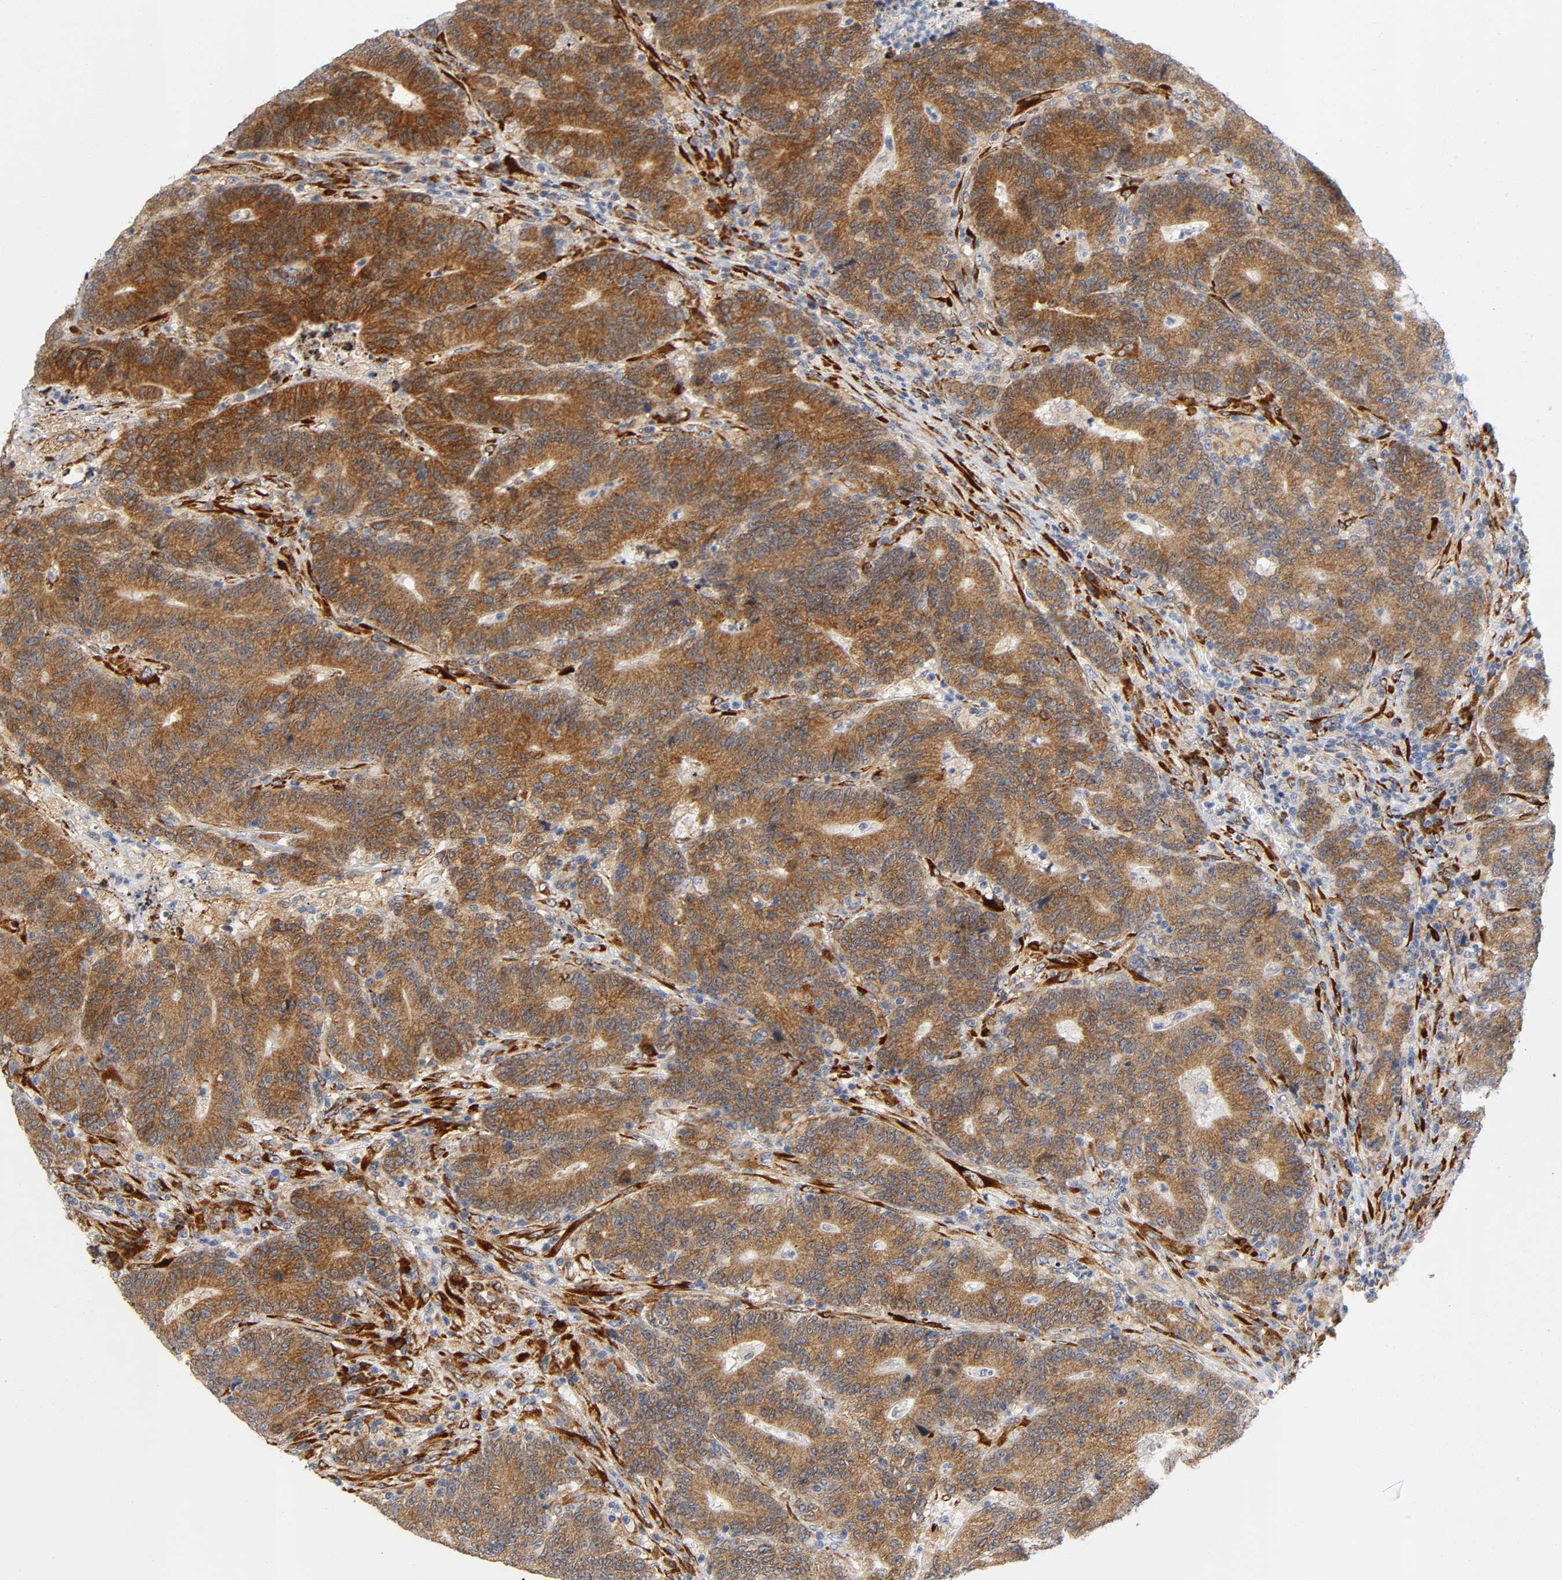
{"staining": {"intensity": "strong", "quantity": ">75%", "location": "cytoplasmic/membranous"}, "tissue": "colorectal cancer", "cell_type": "Tumor cells", "image_type": "cancer", "snomed": [{"axis": "morphology", "description": "Normal tissue, NOS"}, {"axis": "morphology", "description": "Adenocarcinoma, NOS"}, {"axis": "topography", "description": "Colon"}], "caption": "Adenocarcinoma (colorectal) was stained to show a protein in brown. There is high levels of strong cytoplasmic/membranous staining in approximately >75% of tumor cells.", "gene": "SOS2", "patient": {"sex": "female", "age": 75}}